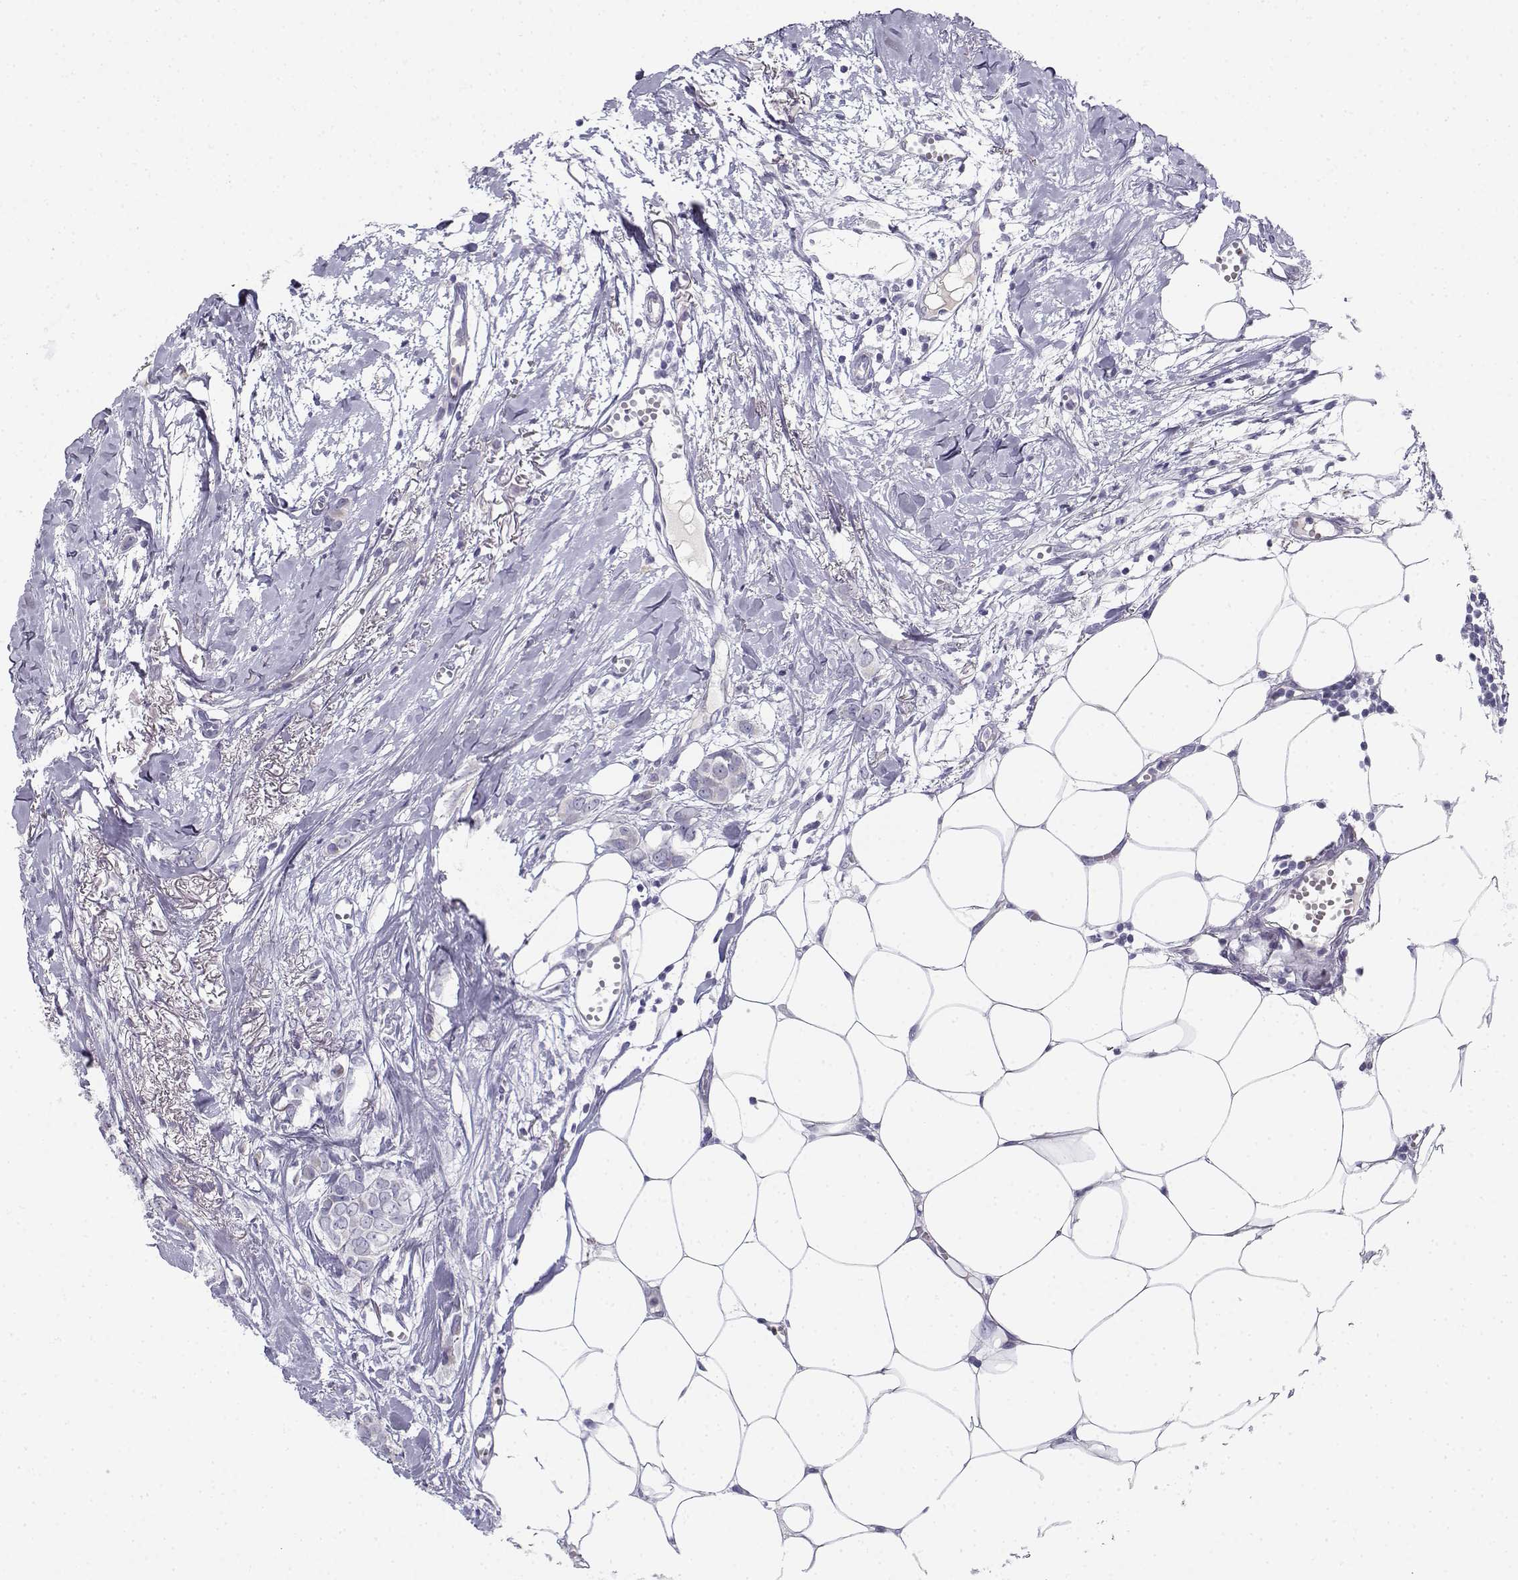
{"staining": {"intensity": "negative", "quantity": "none", "location": "none"}, "tissue": "breast cancer", "cell_type": "Tumor cells", "image_type": "cancer", "snomed": [{"axis": "morphology", "description": "Duct carcinoma"}, {"axis": "topography", "description": "Breast"}], "caption": "Tumor cells show no significant positivity in invasive ductal carcinoma (breast).", "gene": "CREB3L3", "patient": {"sex": "female", "age": 85}}